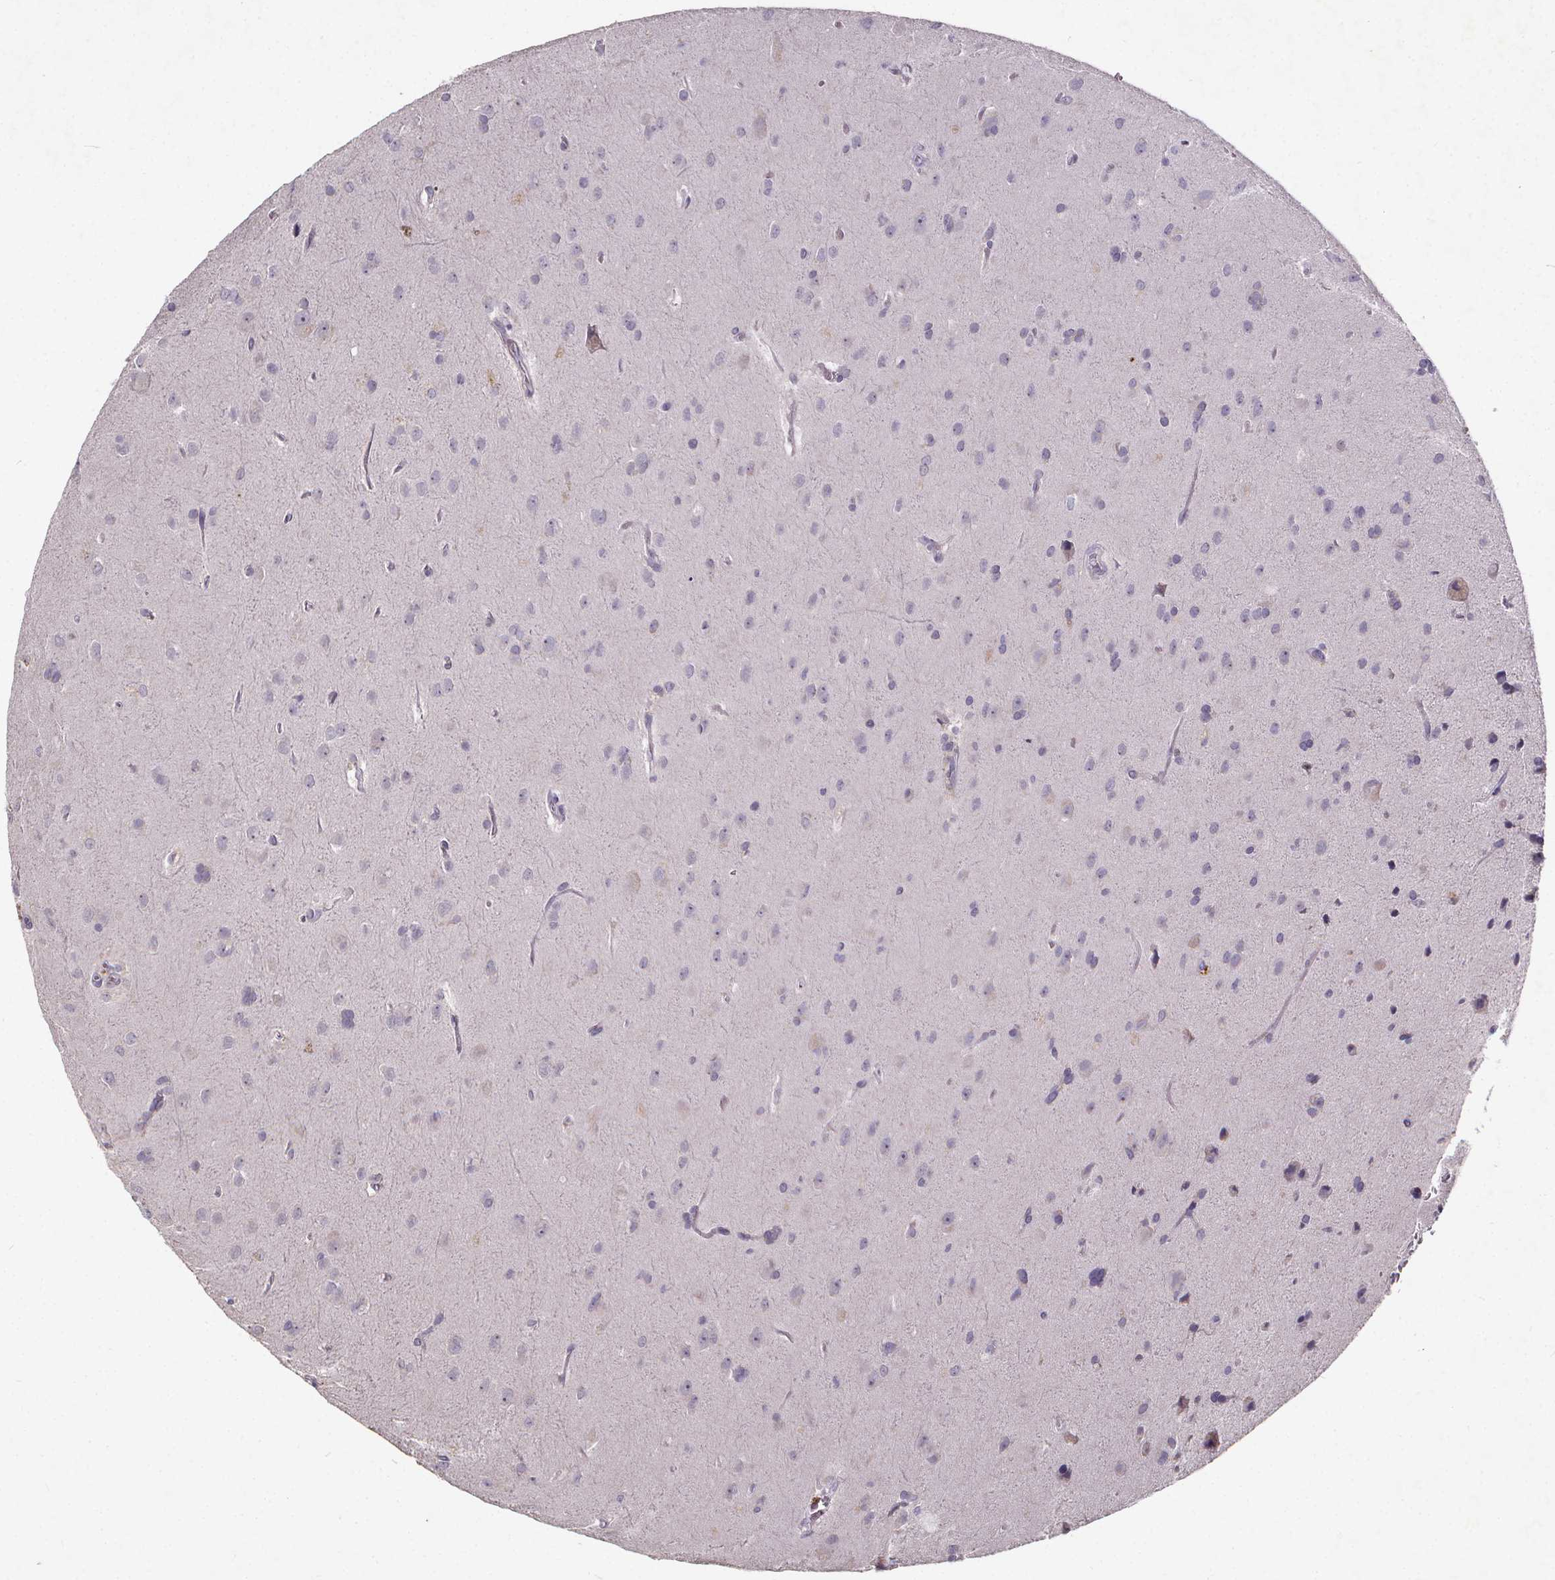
{"staining": {"intensity": "negative", "quantity": "none", "location": "none"}, "tissue": "glioma", "cell_type": "Tumor cells", "image_type": "cancer", "snomed": [{"axis": "morphology", "description": "Glioma, malignant, Low grade"}, {"axis": "topography", "description": "Brain"}], "caption": "DAB immunohistochemical staining of human glioma reveals no significant staining in tumor cells.", "gene": "TSPAN14", "patient": {"sex": "male", "age": 58}}